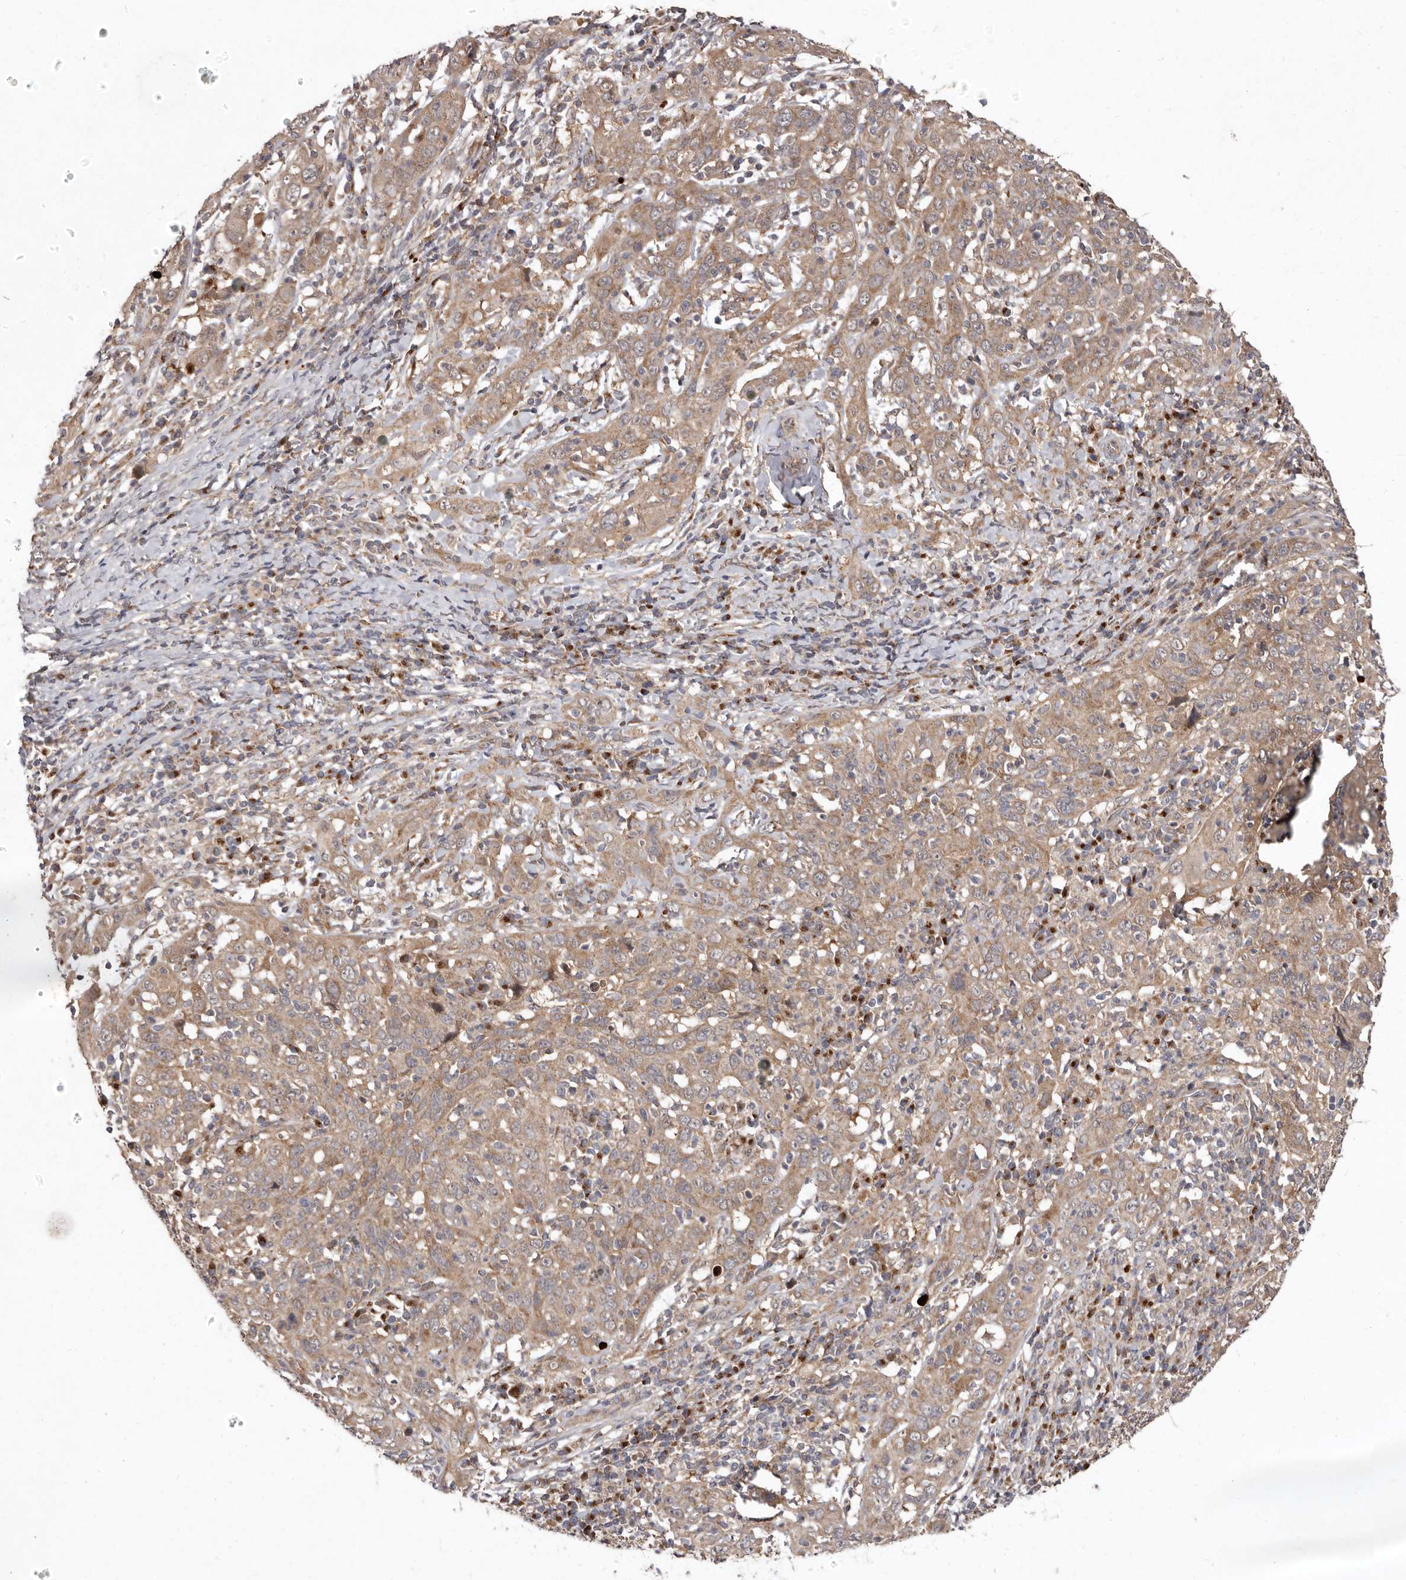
{"staining": {"intensity": "moderate", "quantity": ">75%", "location": "cytoplasmic/membranous"}, "tissue": "cervical cancer", "cell_type": "Tumor cells", "image_type": "cancer", "snomed": [{"axis": "morphology", "description": "Squamous cell carcinoma, NOS"}, {"axis": "topography", "description": "Cervix"}], "caption": "Protein expression analysis of human cervical cancer reveals moderate cytoplasmic/membranous expression in approximately >75% of tumor cells. (DAB = brown stain, brightfield microscopy at high magnification).", "gene": "FLAD1", "patient": {"sex": "female", "age": 46}}